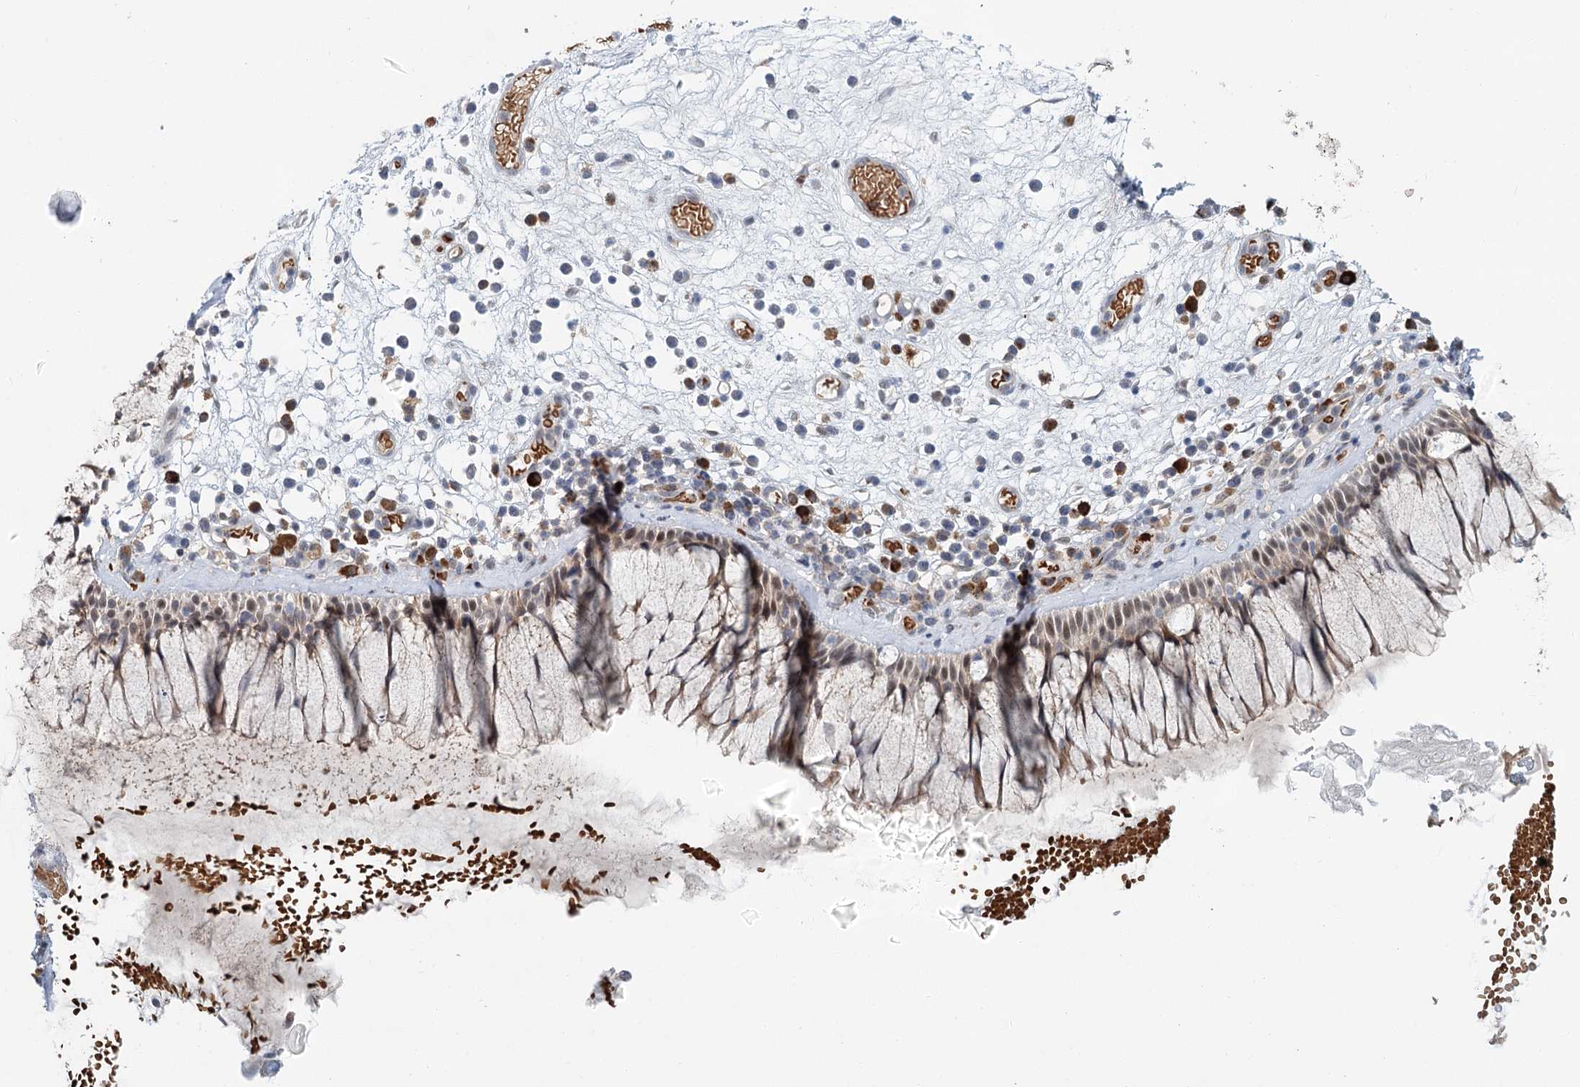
{"staining": {"intensity": "moderate", "quantity": "25%-75%", "location": "cytoplasmic/membranous"}, "tissue": "nasopharynx", "cell_type": "Respiratory epithelial cells", "image_type": "normal", "snomed": [{"axis": "morphology", "description": "Normal tissue, NOS"}, {"axis": "morphology", "description": "Inflammation, NOS"}, {"axis": "topography", "description": "Nasopharynx"}], "caption": "Immunohistochemistry (IHC) micrograph of benign nasopharynx stained for a protein (brown), which reveals medium levels of moderate cytoplasmic/membranous positivity in approximately 25%-75% of respiratory epithelial cells.", "gene": "ADK", "patient": {"sex": "male", "age": 70}}